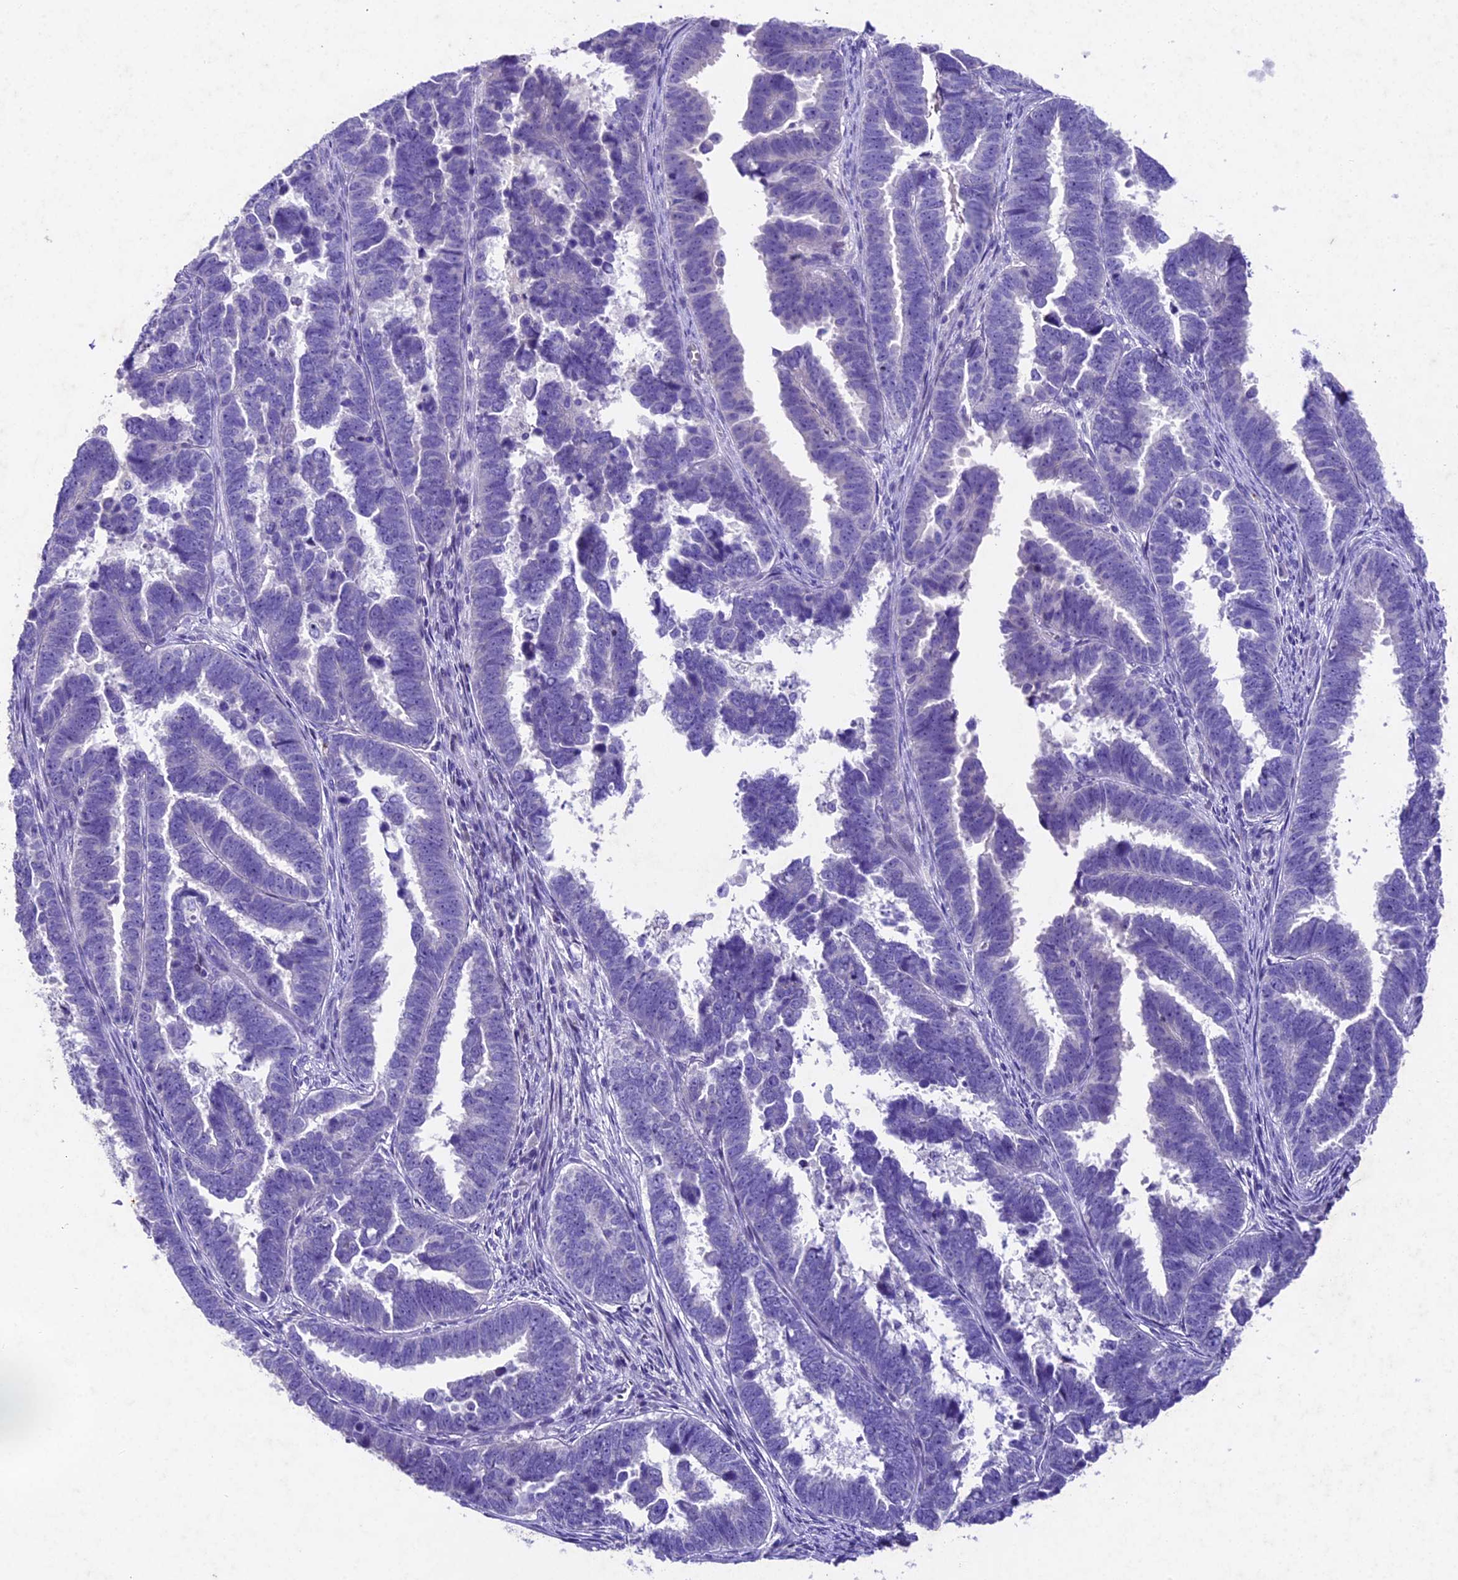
{"staining": {"intensity": "negative", "quantity": "none", "location": "none"}, "tissue": "endometrial cancer", "cell_type": "Tumor cells", "image_type": "cancer", "snomed": [{"axis": "morphology", "description": "Adenocarcinoma, NOS"}, {"axis": "topography", "description": "Endometrium"}], "caption": "A photomicrograph of endometrial cancer (adenocarcinoma) stained for a protein displays no brown staining in tumor cells.", "gene": "IFT140", "patient": {"sex": "female", "age": 75}}